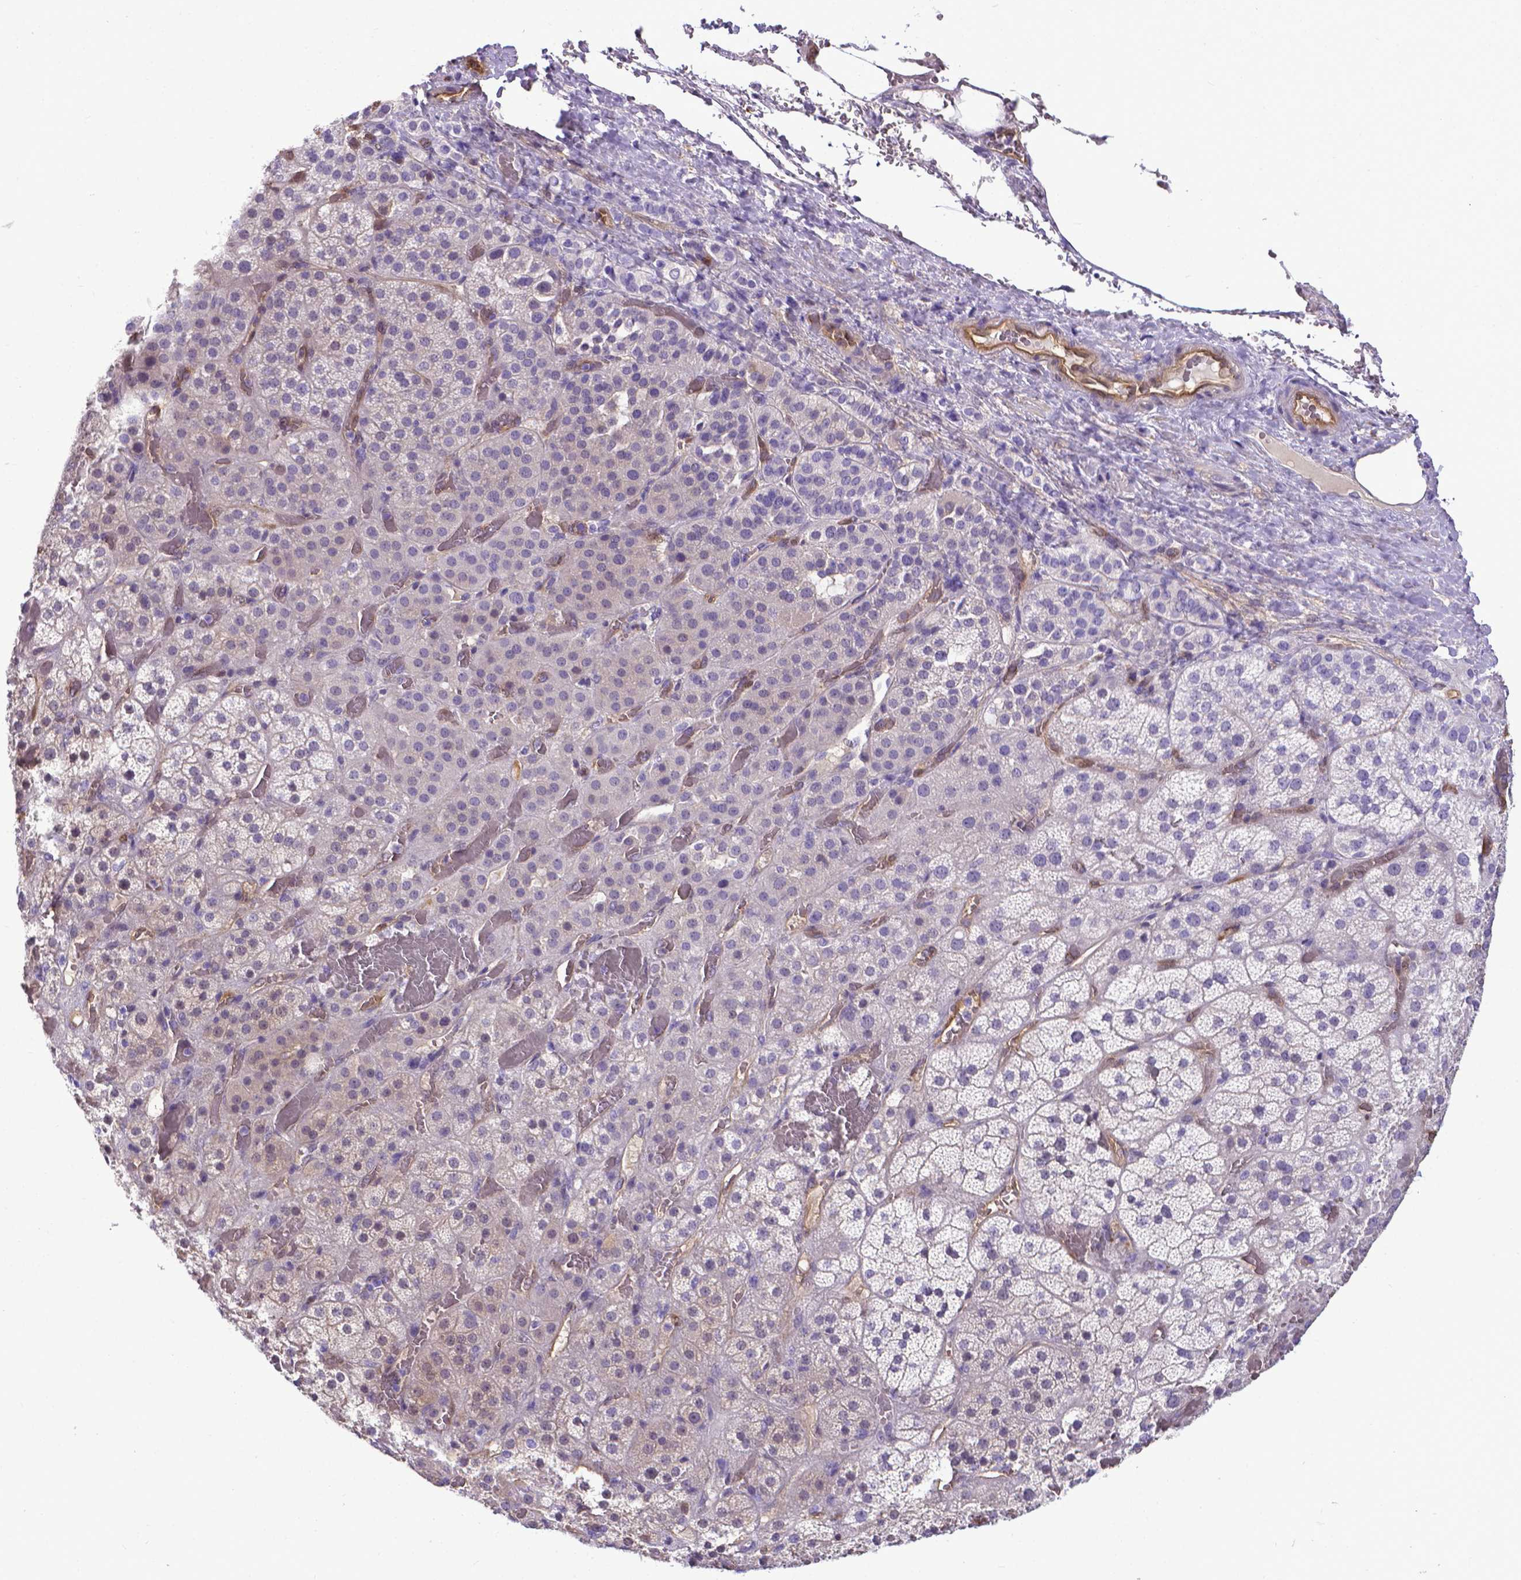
{"staining": {"intensity": "negative", "quantity": "none", "location": "none"}, "tissue": "adrenal gland", "cell_type": "Glandular cells", "image_type": "normal", "snomed": [{"axis": "morphology", "description": "Normal tissue, NOS"}, {"axis": "topography", "description": "Adrenal gland"}], "caption": "A high-resolution image shows immunohistochemistry staining of benign adrenal gland, which shows no significant staining in glandular cells. The staining is performed using DAB brown chromogen with nuclei counter-stained in using hematoxylin.", "gene": "CLIC4", "patient": {"sex": "male", "age": 57}}